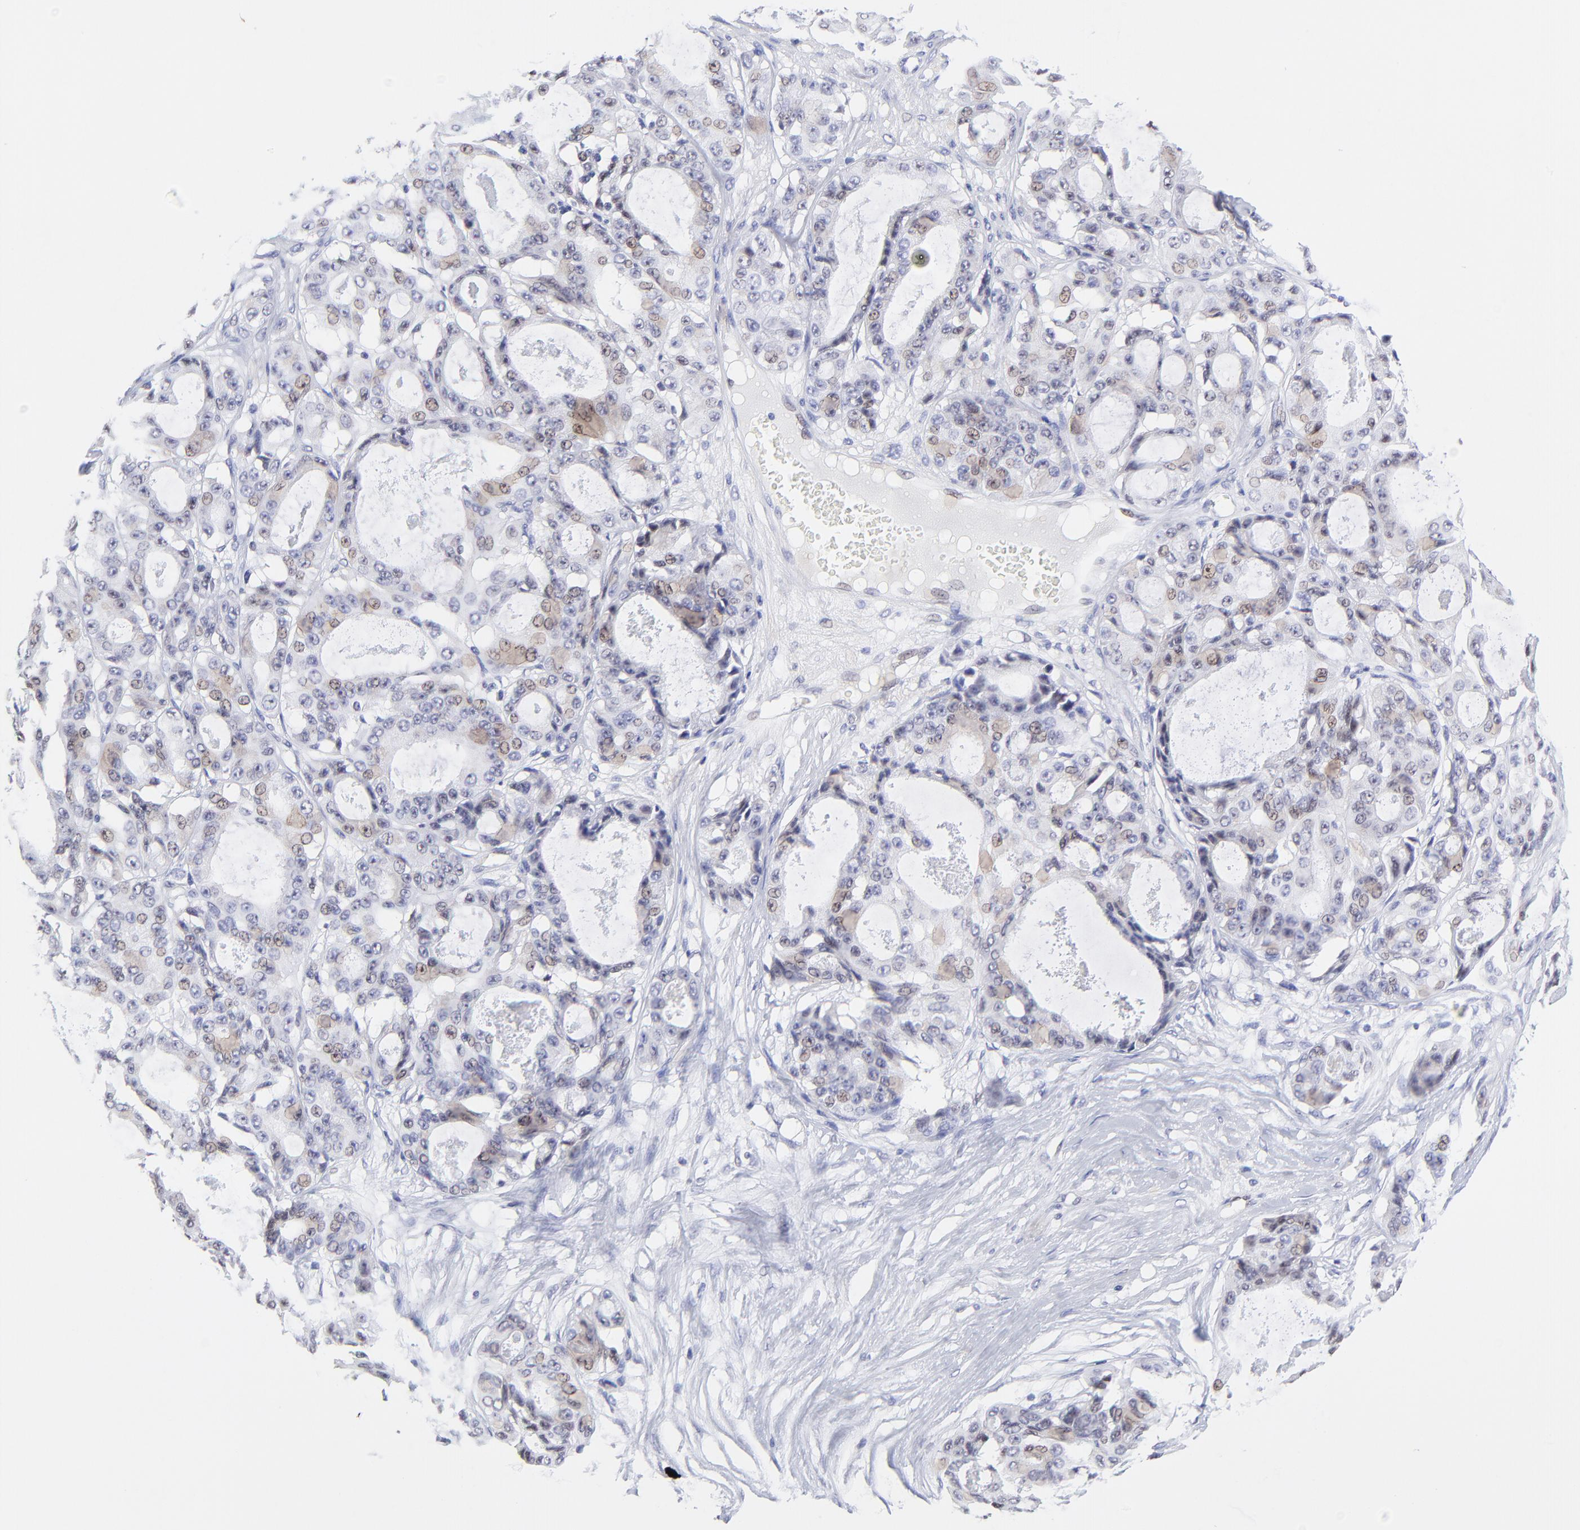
{"staining": {"intensity": "weak", "quantity": "<25%", "location": "nuclear"}, "tissue": "ovarian cancer", "cell_type": "Tumor cells", "image_type": "cancer", "snomed": [{"axis": "morphology", "description": "Carcinoma, endometroid"}, {"axis": "topography", "description": "Ovary"}], "caption": "A high-resolution photomicrograph shows IHC staining of ovarian endometroid carcinoma, which exhibits no significant positivity in tumor cells. The staining is performed using DAB brown chromogen with nuclei counter-stained in using hematoxylin.", "gene": "KLF4", "patient": {"sex": "female", "age": 61}}